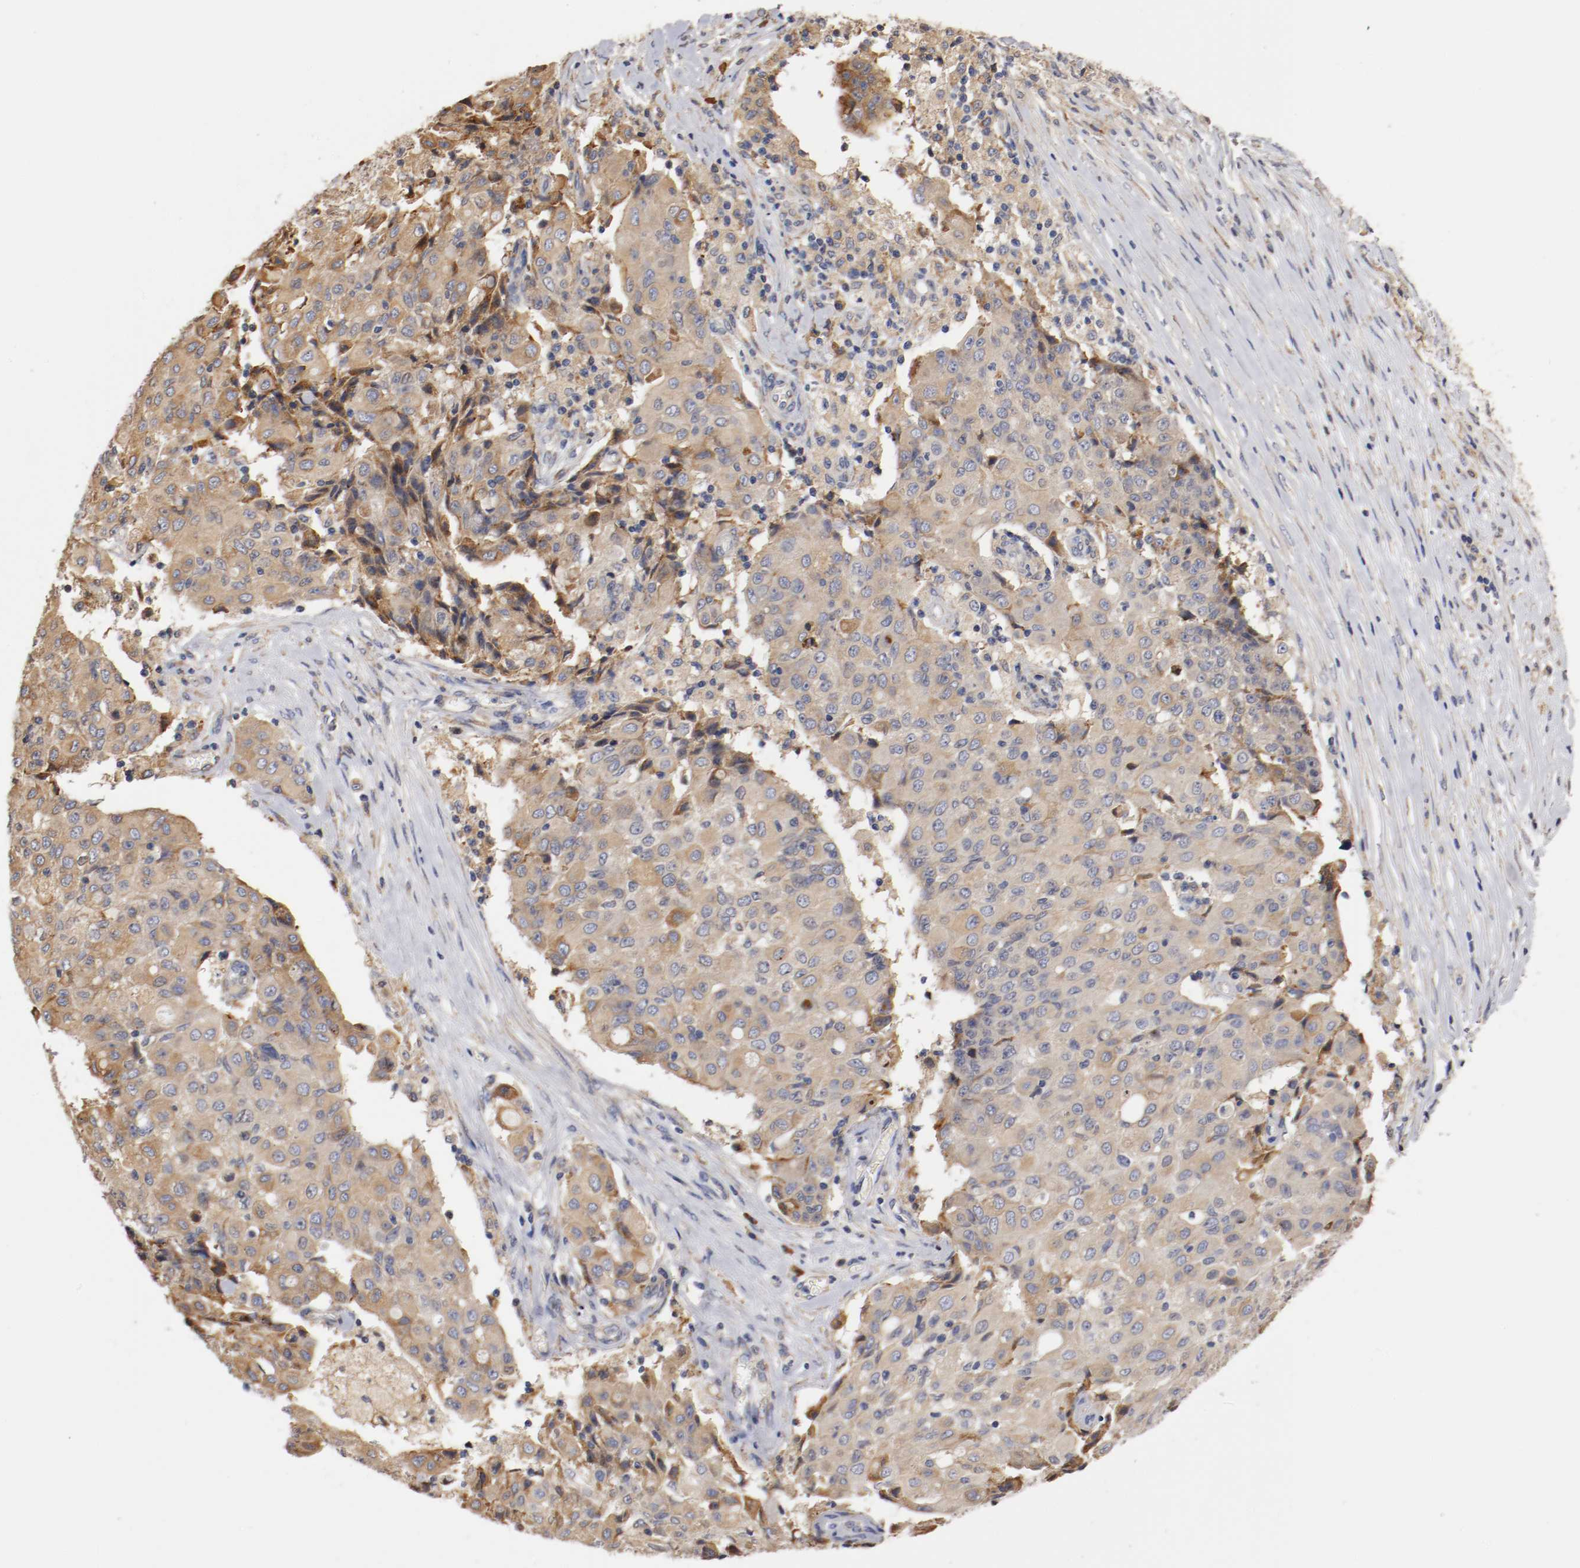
{"staining": {"intensity": "moderate", "quantity": ">75%", "location": "cytoplasmic/membranous"}, "tissue": "ovarian cancer", "cell_type": "Tumor cells", "image_type": "cancer", "snomed": [{"axis": "morphology", "description": "Carcinoma, endometroid"}, {"axis": "topography", "description": "Ovary"}], "caption": "Immunohistochemistry (IHC) (DAB (3,3'-diaminobenzidine)) staining of human ovarian endometroid carcinoma displays moderate cytoplasmic/membranous protein expression in approximately >75% of tumor cells.", "gene": "TNFSF13", "patient": {"sex": "female", "age": 42}}